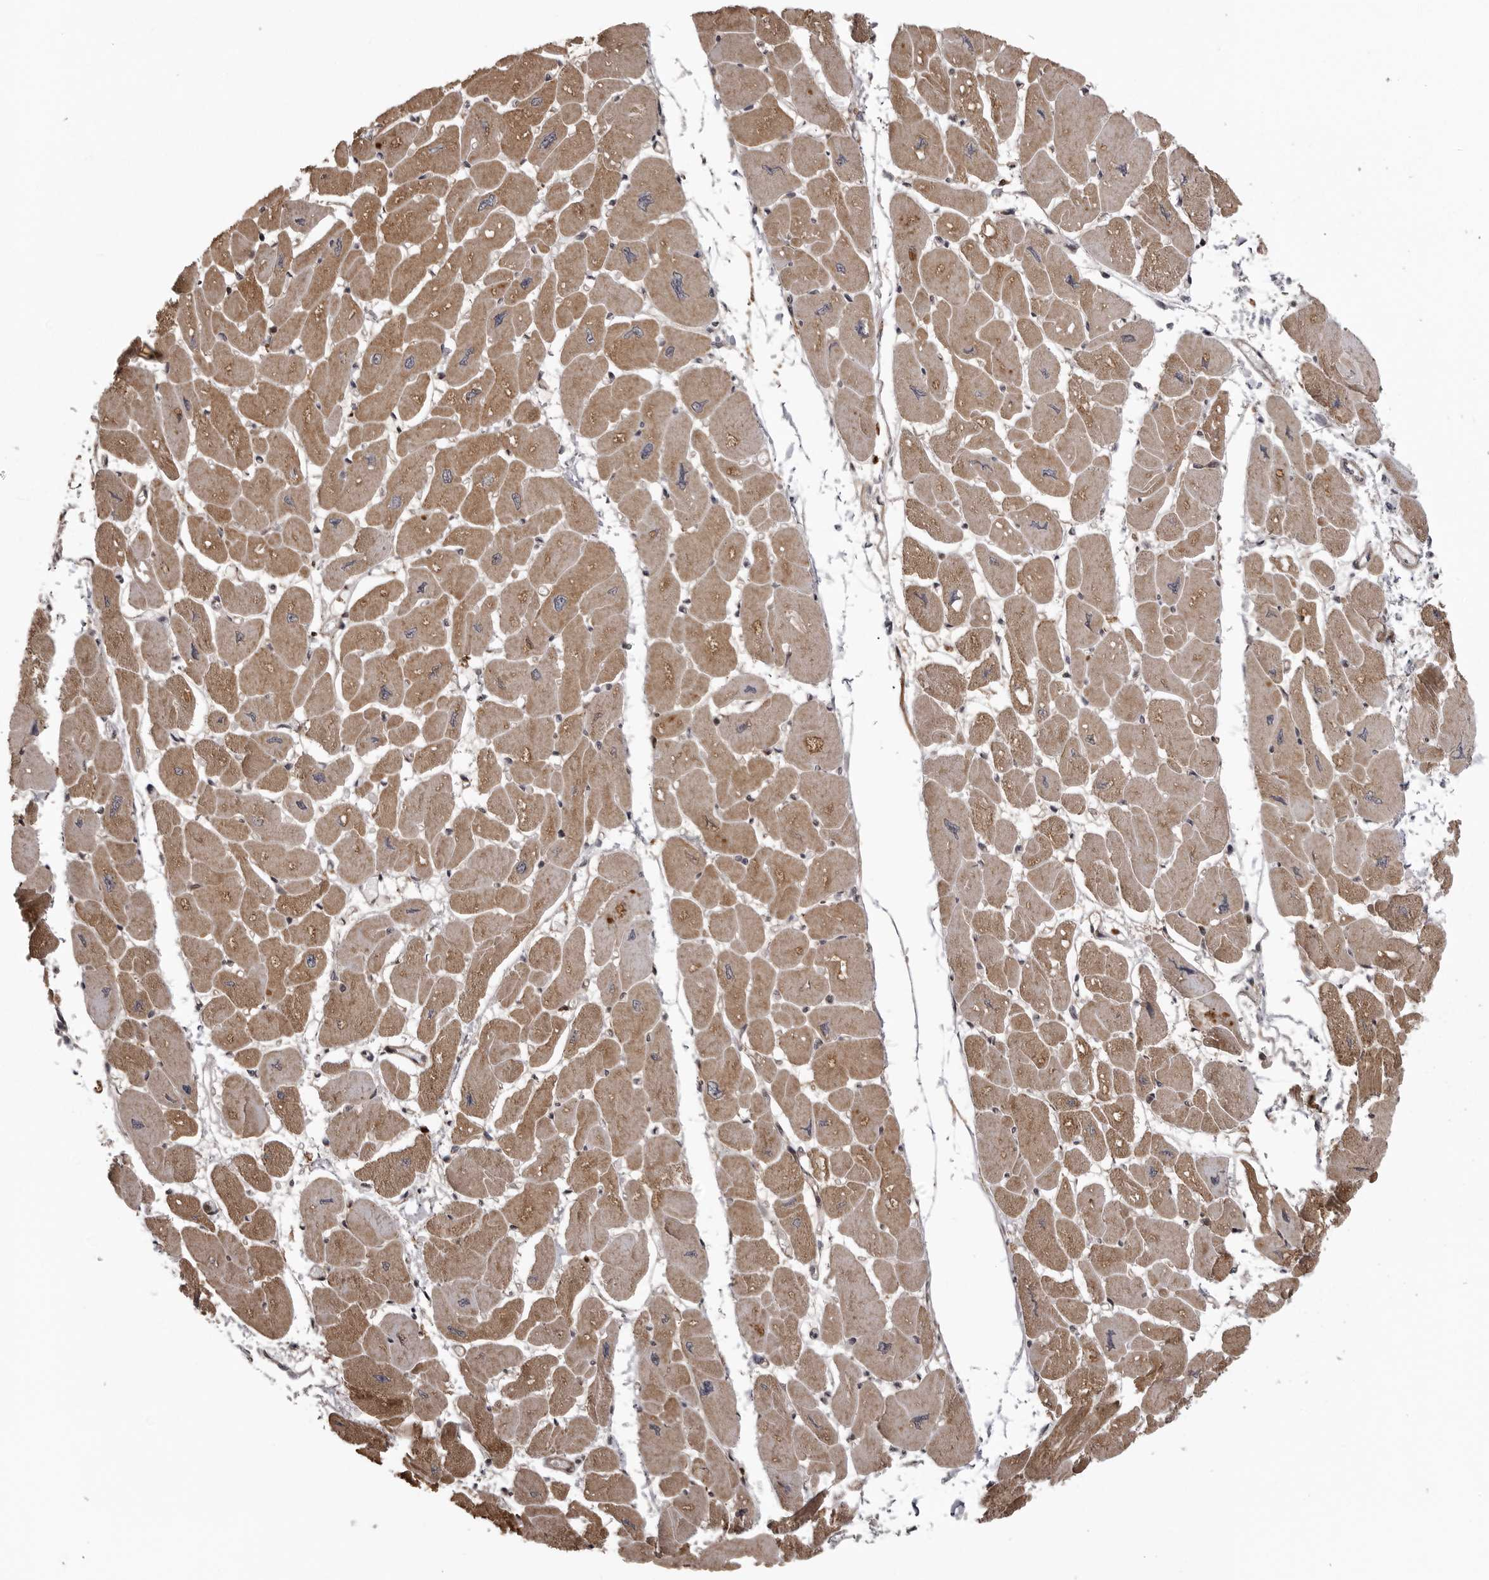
{"staining": {"intensity": "moderate", "quantity": ">75%", "location": "cytoplasmic/membranous"}, "tissue": "heart muscle", "cell_type": "Cardiomyocytes", "image_type": "normal", "snomed": [{"axis": "morphology", "description": "Normal tissue, NOS"}, {"axis": "topography", "description": "Heart"}], "caption": "Heart muscle stained with immunohistochemistry demonstrates moderate cytoplasmic/membranous positivity in approximately >75% of cardiomyocytes.", "gene": "ZNRF1", "patient": {"sex": "female", "age": 54}}